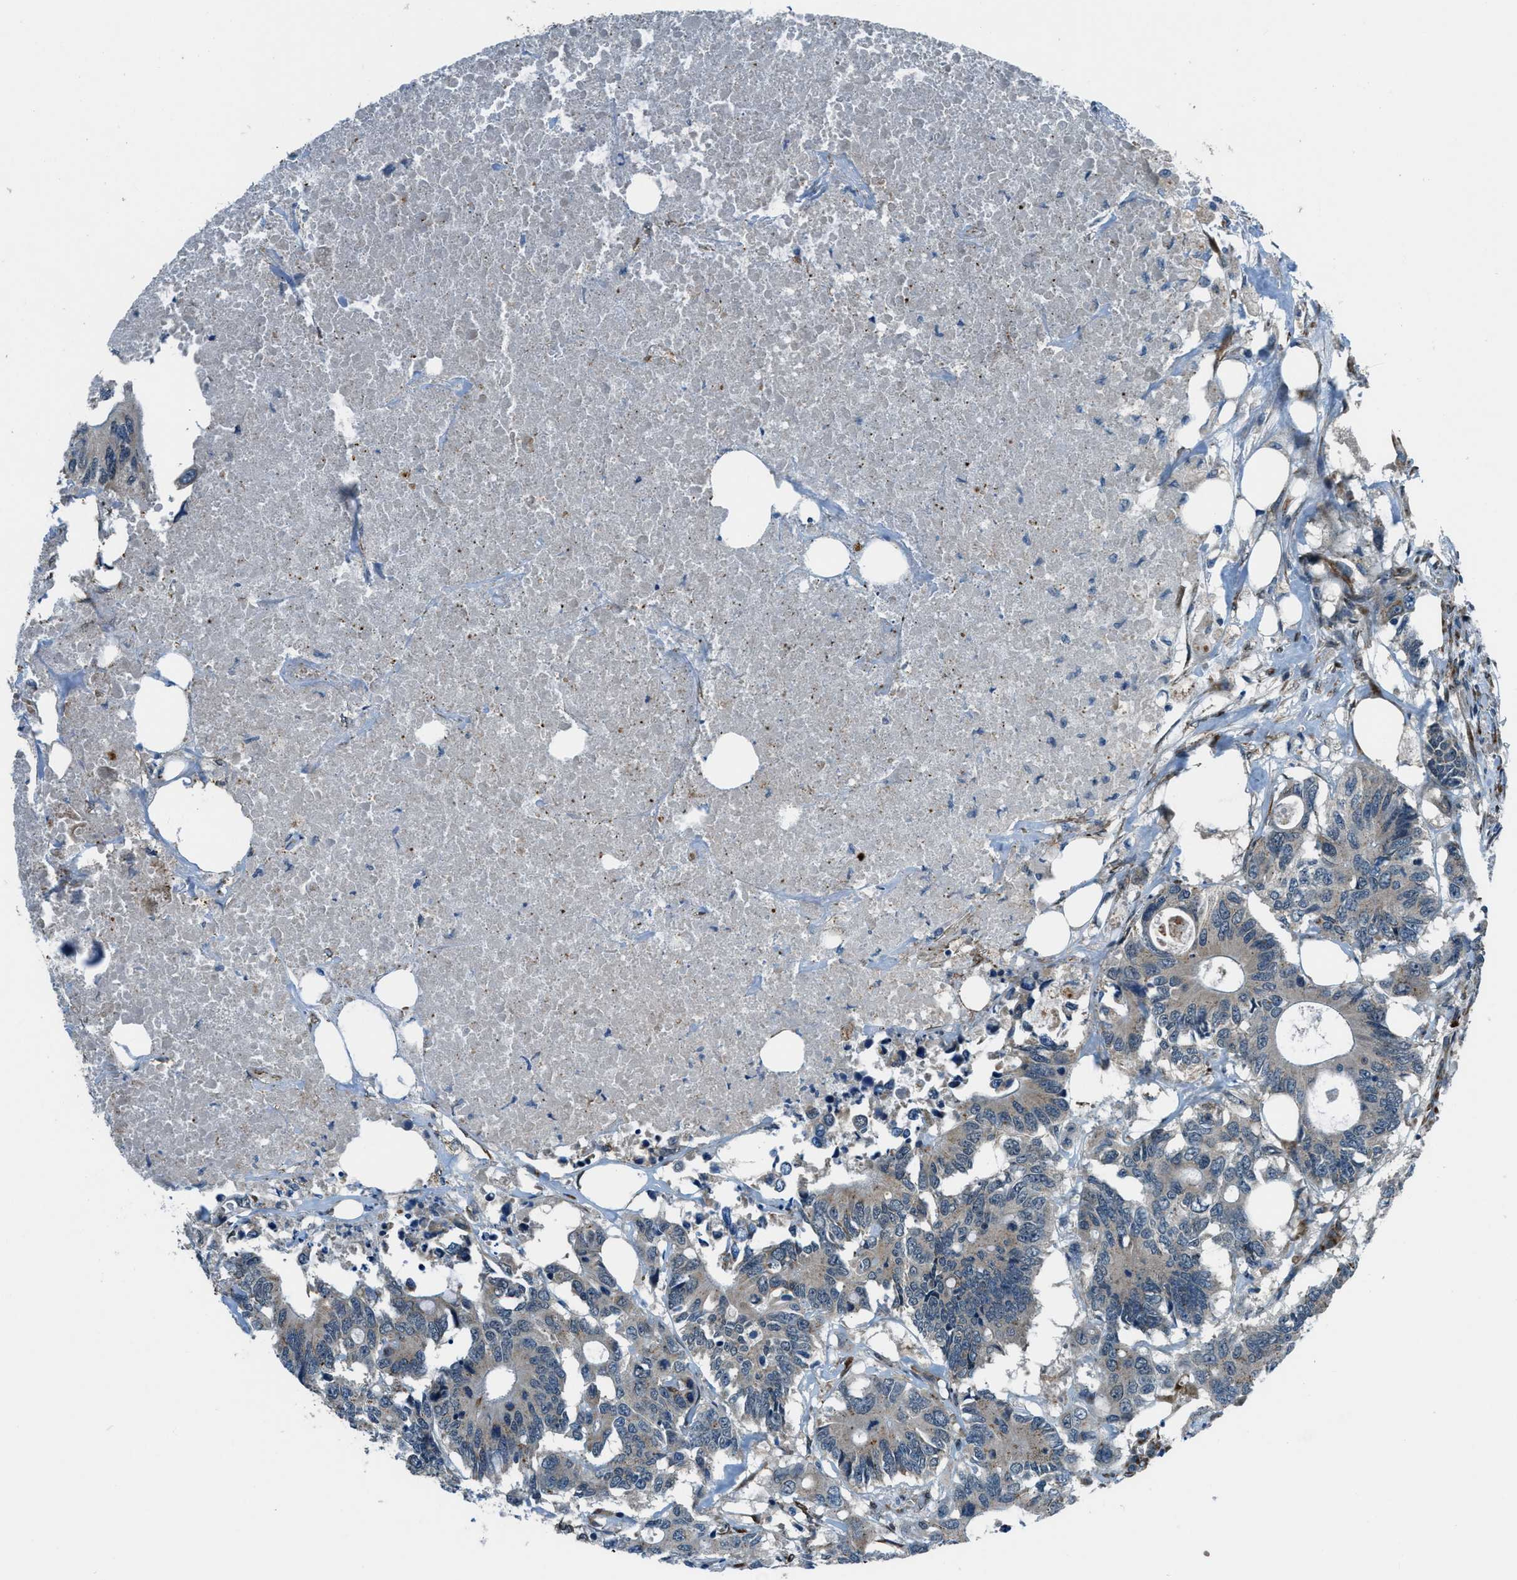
{"staining": {"intensity": "weak", "quantity": "25%-75%", "location": "cytoplasmic/membranous"}, "tissue": "colorectal cancer", "cell_type": "Tumor cells", "image_type": "cancer", "snomed": [{"axis": "morphology", "description": "Adenocarcinoma, NOS"}, {"axis": "topography", "description": "Colon"}], "caption": "This image exhibits immunohistochemistry (IHC) staining of colorectal cancer, with low weak cytoplasmic/membranous expression in about 25%-75% of tumor cells.", "gene": "GINM1", "patient": {"sex": "male", "age": 71}}